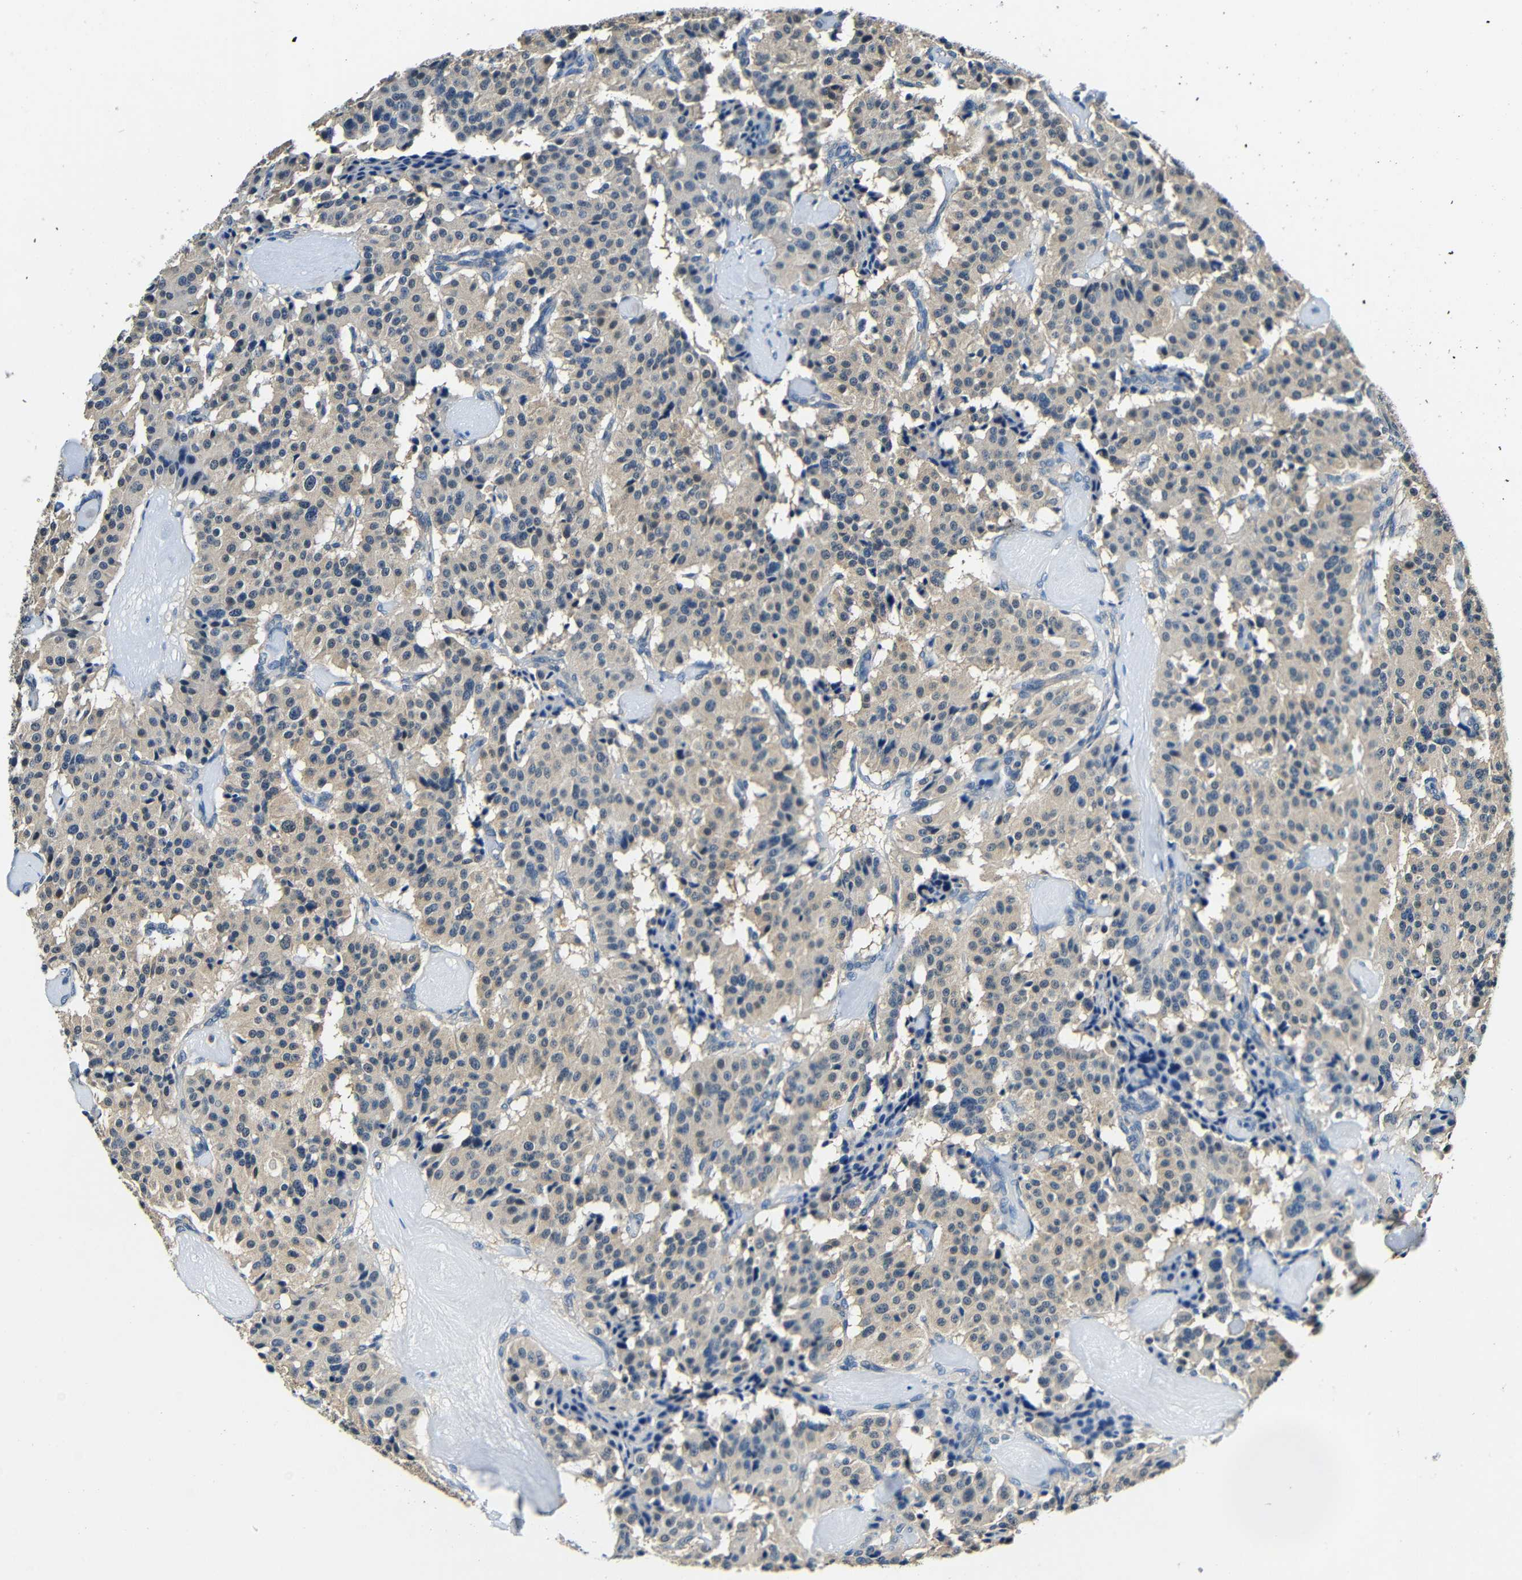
{"staining": {"intensity": "weak", "quantity": ">75%", "location": "cytoplasmic/membranous"}, "tissue": "carcinoid", "cell_type": "Tumor cells", "image_type": "cancer", "snomed": [{"axis": "morphology", "description": "Carcinoid, malignant, NOS"}, {"axis": "topography", "description": "Lung"}], "caption": "A high-resolution histopathology image shows IHC staining of carcinoid (malignant), which displays weak cytoplasmic/membranous staining in approximately >75% of tumor cells.", "gene": "ADAP1", "patient": {"sex": "male", "age": 30}}